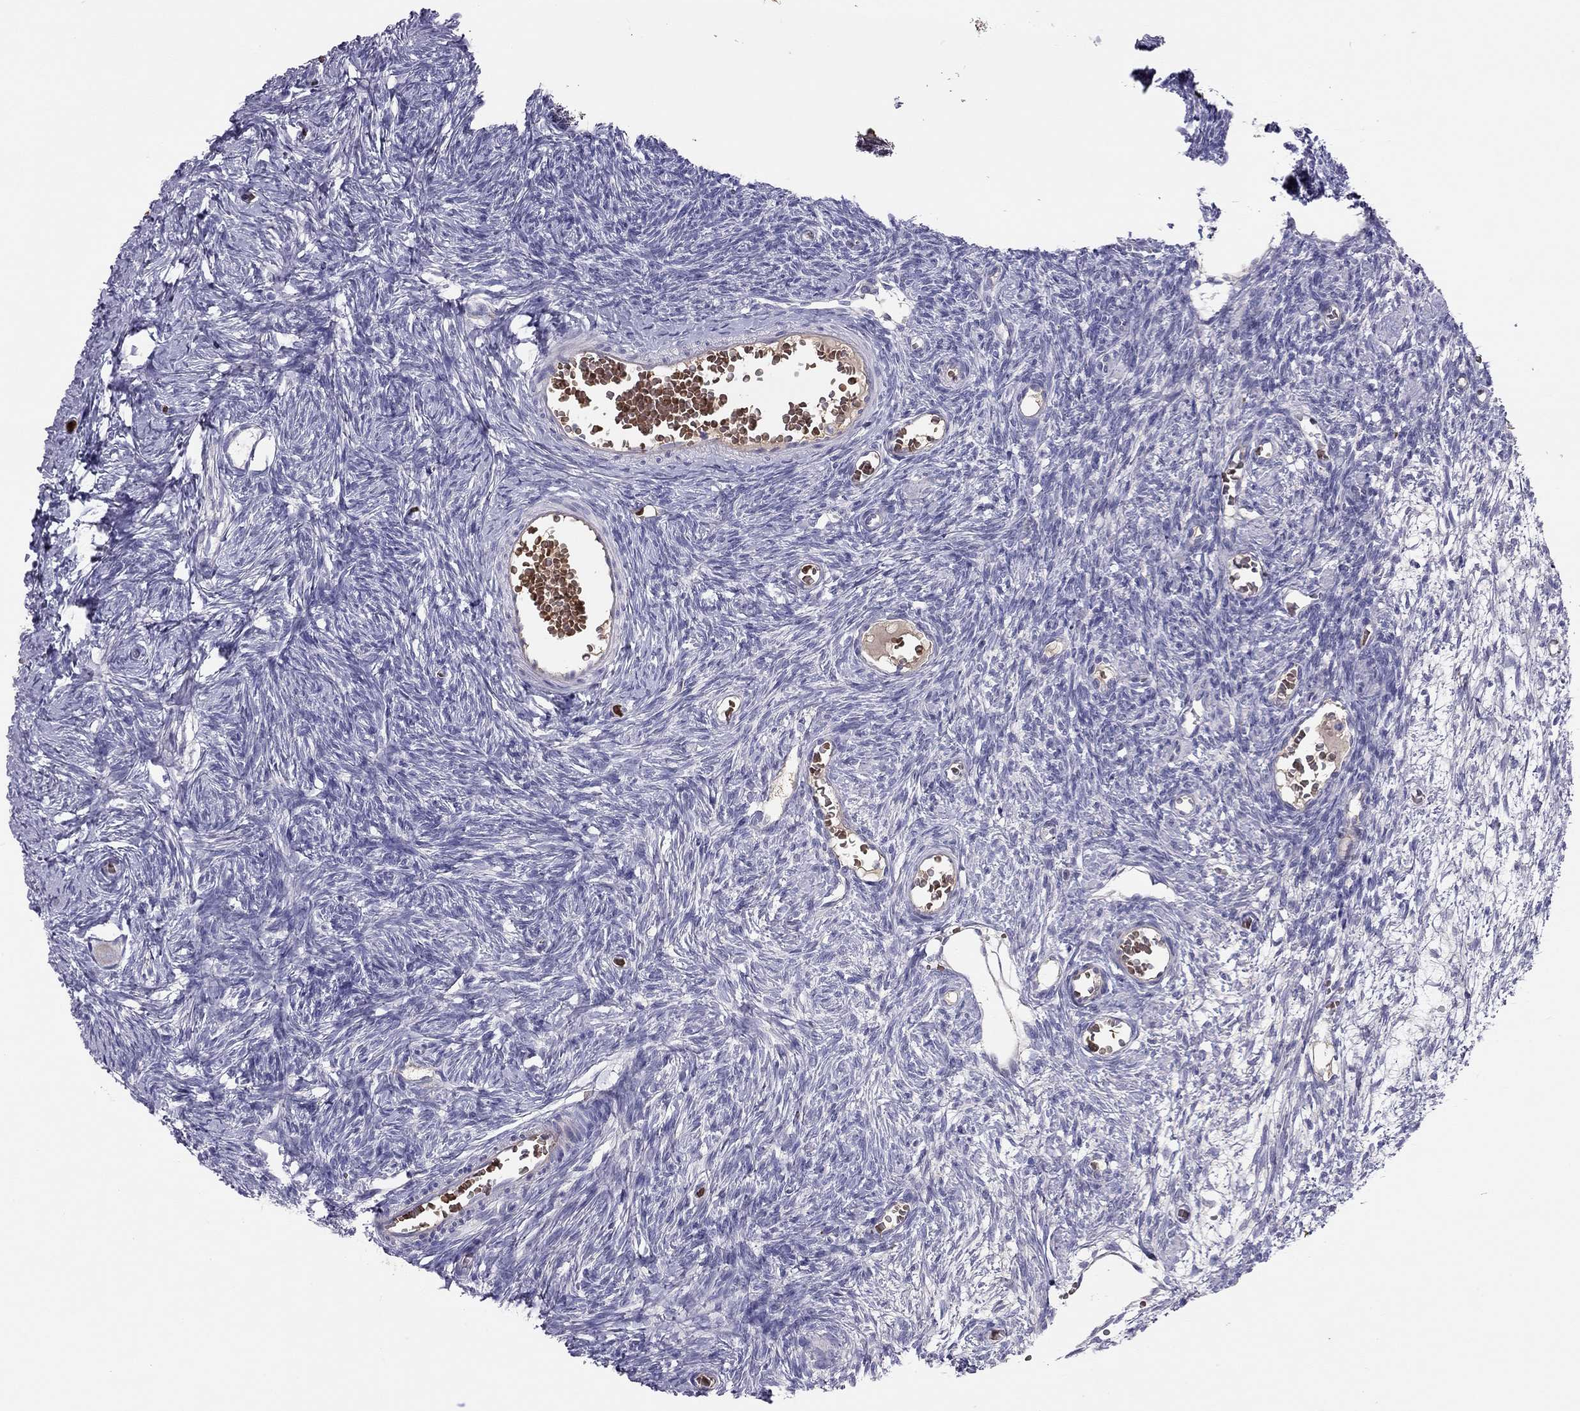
{"staining": {"intensity": "negative", "quantity": "none", "location": "none"}, "tissue": "ovary", "cell_type": "Follicle cells", "image_type": "normal", "snomed": [{"axis": "morphology", "description": "Normal tissue, NOS"}, {"axis": "topography", "description": "Ovary"}], "caption": "Immunohistochemistry (IHC) histopathology image of unremarkable ovary: ovary stained with DAB (3,3'-diaminobenzidine) exhibits no significant protein staining in follicle cells.", "gene": "RHCE", "patient": {"sex": "female", "age": 27}}